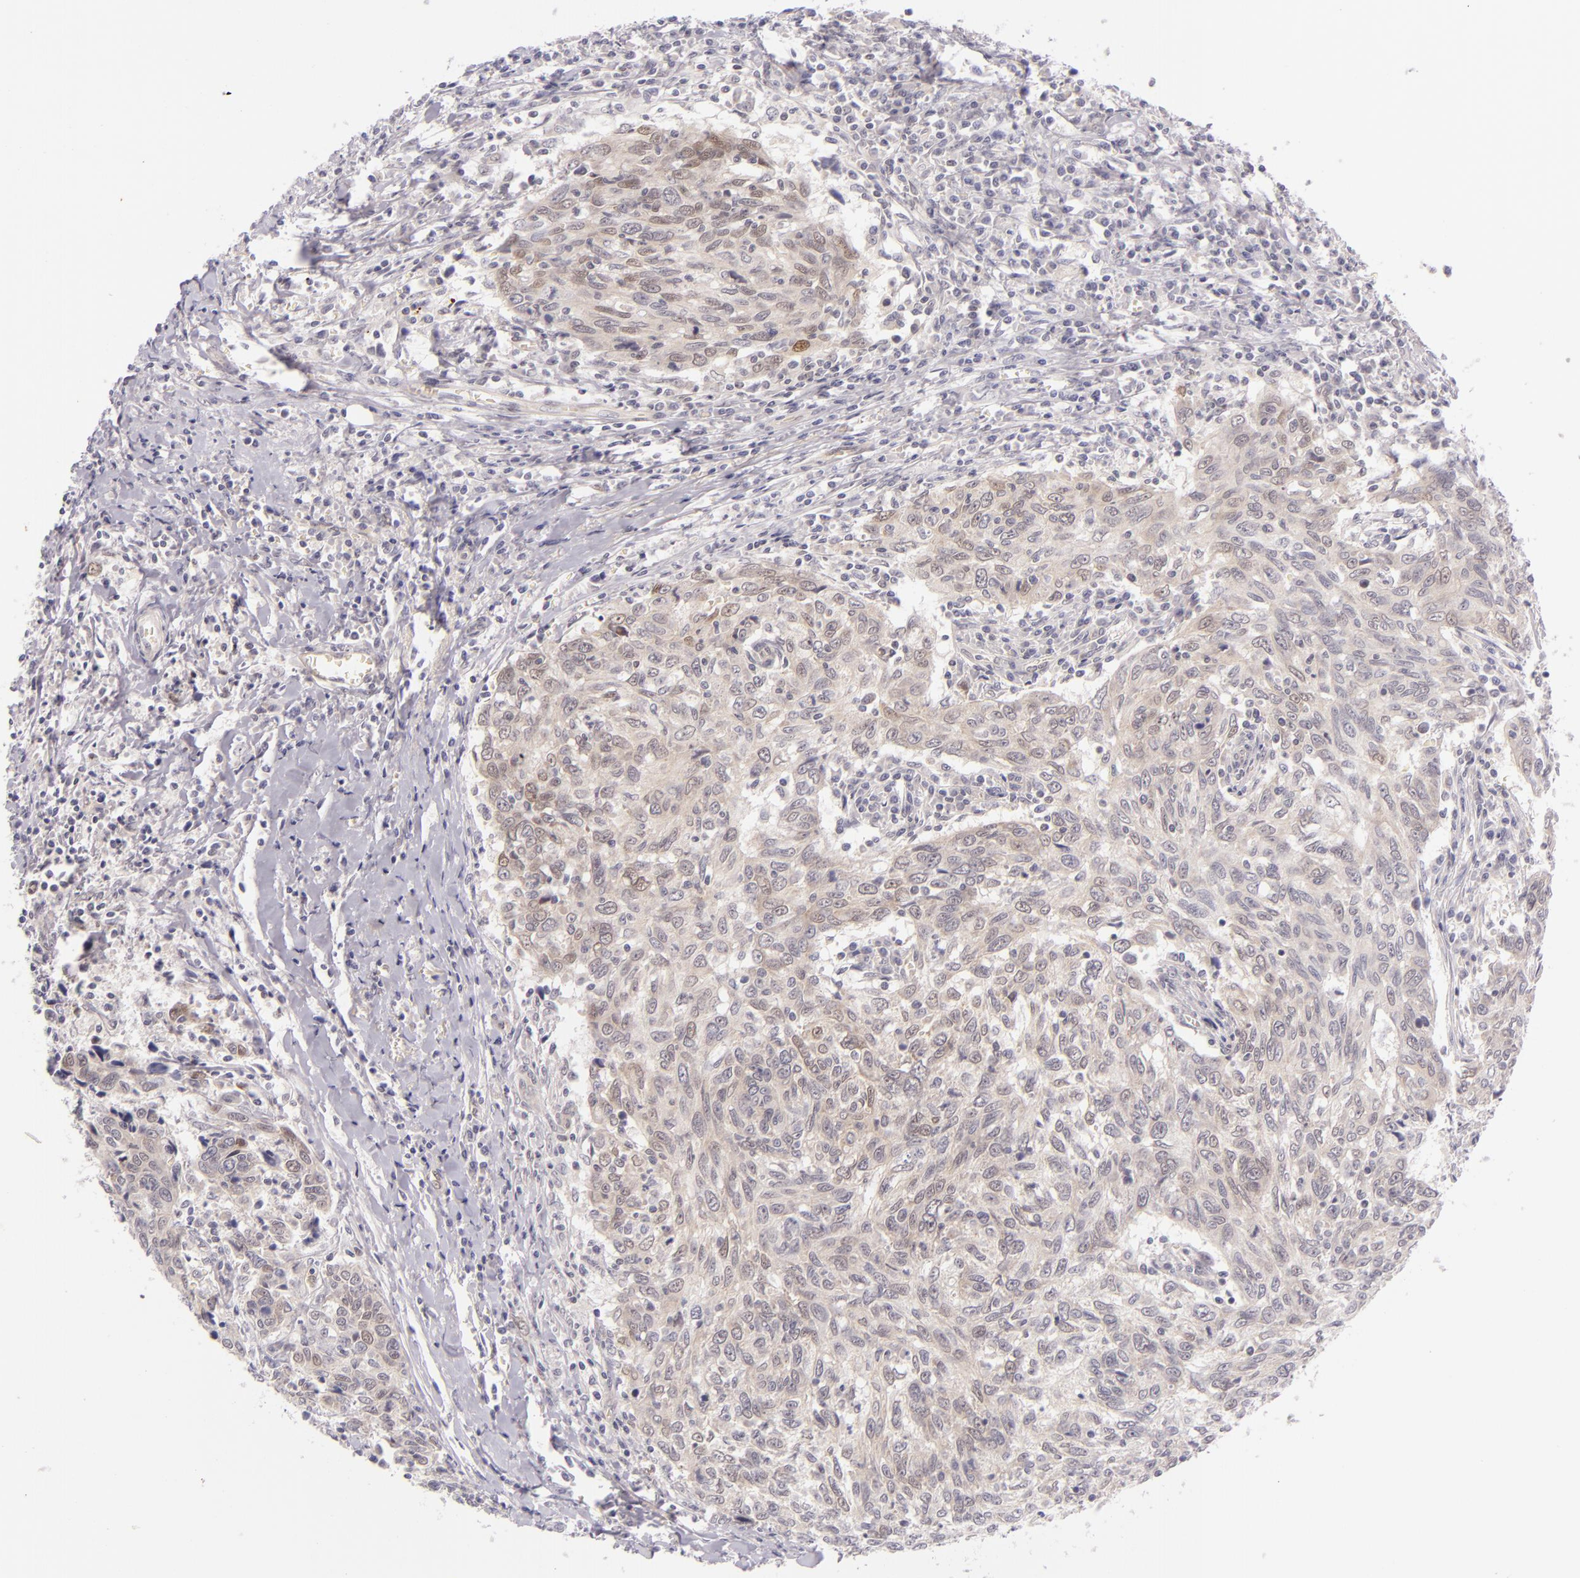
{"staining": {"intensity": "weak", "quantity": "25%-75%", "location": "cytoplasmic/membranous"}, "tissue": "breast cancer", "cell_type": "Tumor cells", "image_type": "cancer", "snomed": [{"axis": "morphology", "description": "Duct carcinoma"}, {"axis": "topography", "description": "Breast"}], "caption": "DAB immunohistochemical staining of human breast cancer reveals weak cytoplasmic/membranous protein staining in about 25%-75% of tumor cells. Immunohistochemistry stains the protein in brown and the nuclei are stained blue.", "gene": "BCL3", "patient": {"sex": "female", "age": 50}}